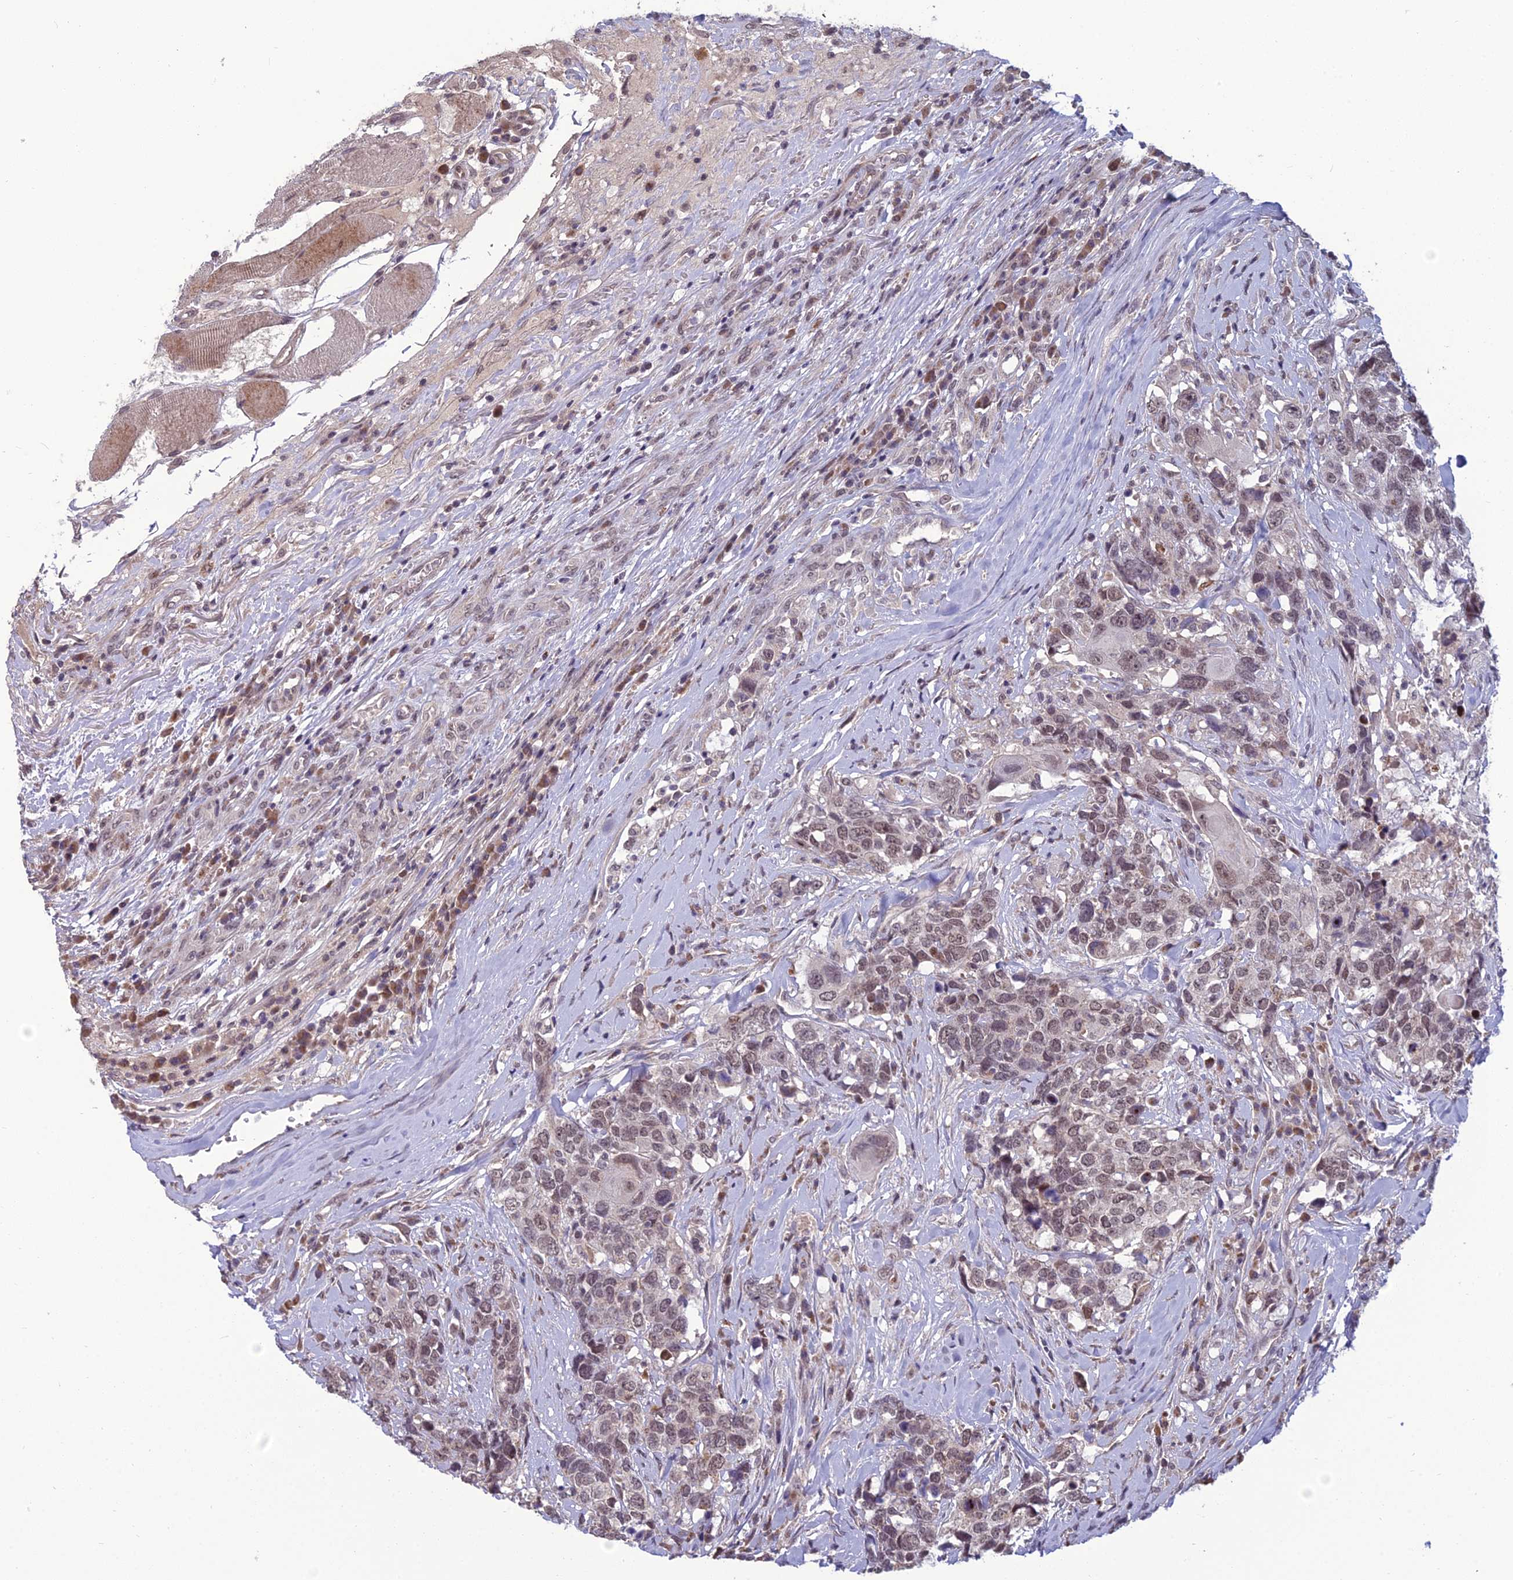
{"staining": {"intensity": "weak", "quantity": ">75%", "location": "nuclear"}, "tissue": "head and neck cancer", "cell_type": "Tumor cells", "image_type": "cancer", "snomed": [{"axis": "morphology", "description": "Squamous cell carcinoma, NOS"}, {"axis": "topography", "description": "Head-Neck"}], "caption": "Tumor cells demonstrate low levels of weak nuclear positivity in about >75% of cells in human squamous cell carcinoma (head and neck).", "gene": "FBRS", "patient": {"sex": "male", "age": 66}}